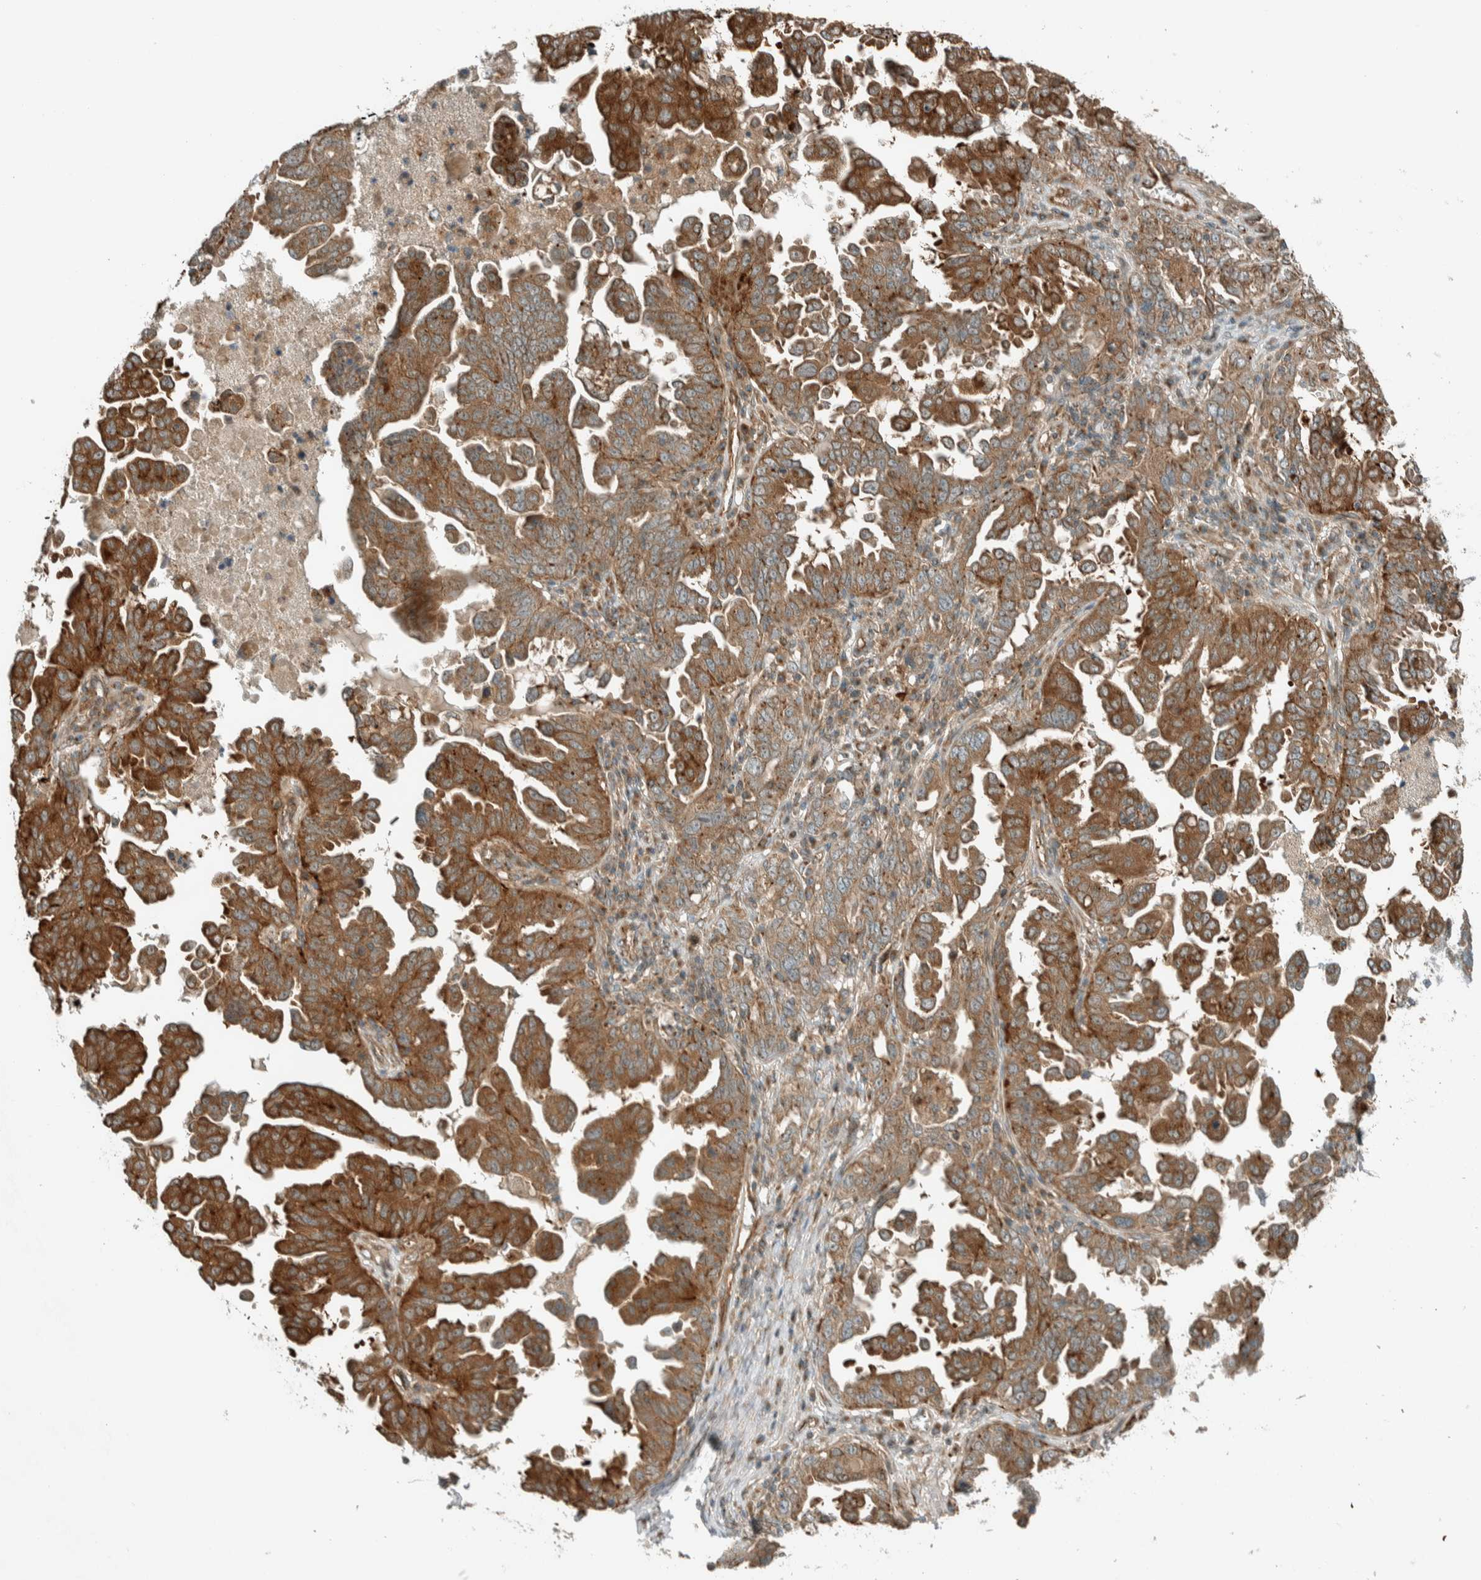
{"staining": {"intensity": "strong", "quantity": "25%-75%", "location": "cytoplasmic/membranous"}, "tissue": "ovarian cancer", "cell_type": "Tumor cells", "image_type": "cancer", "snomed": [{"axis": "morphology", "description": "Carcinoma, endometroid"}, {"axis": "topography", "description": "Ovary"}], "caption": "A brown stain highlights strong cytoplasmic/membranous expression of a protein in human ovarian cancer (endometroid carcinoma) tumor cells.", "gene": "EXOC7", "patient": {"sex": "female", "age": 62}}